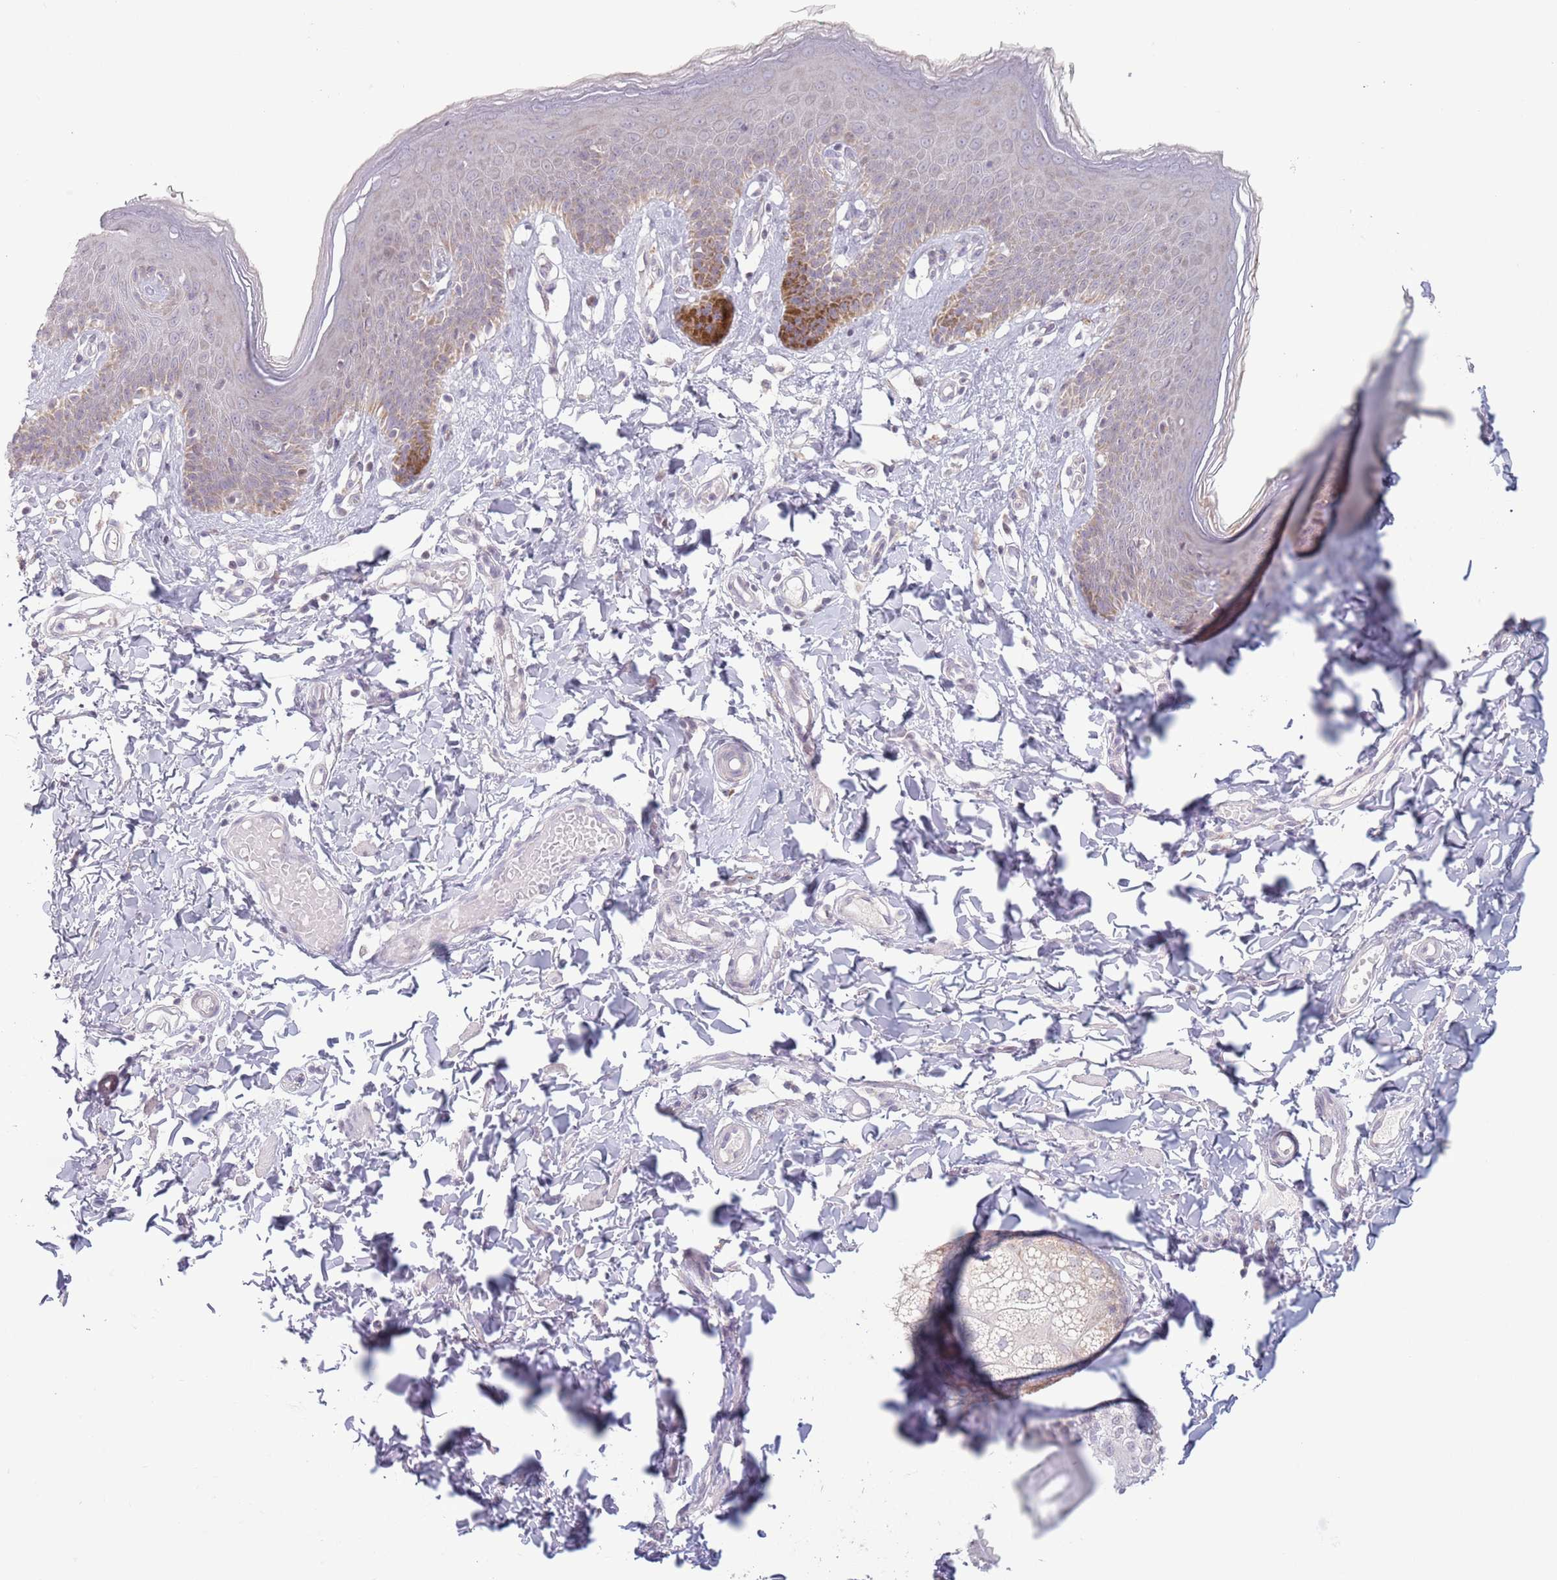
{"staining": {"intensity": "moderate", "quantity": "25%-75%", "location": "cytoplasmic/membranous,nuclear"}, "tissue": "skin", "cell_type": "Epidermal cells", "image_type": "normal", "snomed": [{"axis": "morphology", "description": "Normal tissue, NOS"}, {"axis": "topography", "description": "Vulva"}], "caption": "An image of human skin stained for a protein exhibits moderate cytoplasmic/membranous,nuclear brown staining in epidermal cells. The protein of interest is stained brown, and the nuclei are stained in blue (DAB IHC with brightfield microscopy, high magnification).", "gene": "MRPL34", "patient": {"sex": "female", "age": 66}}